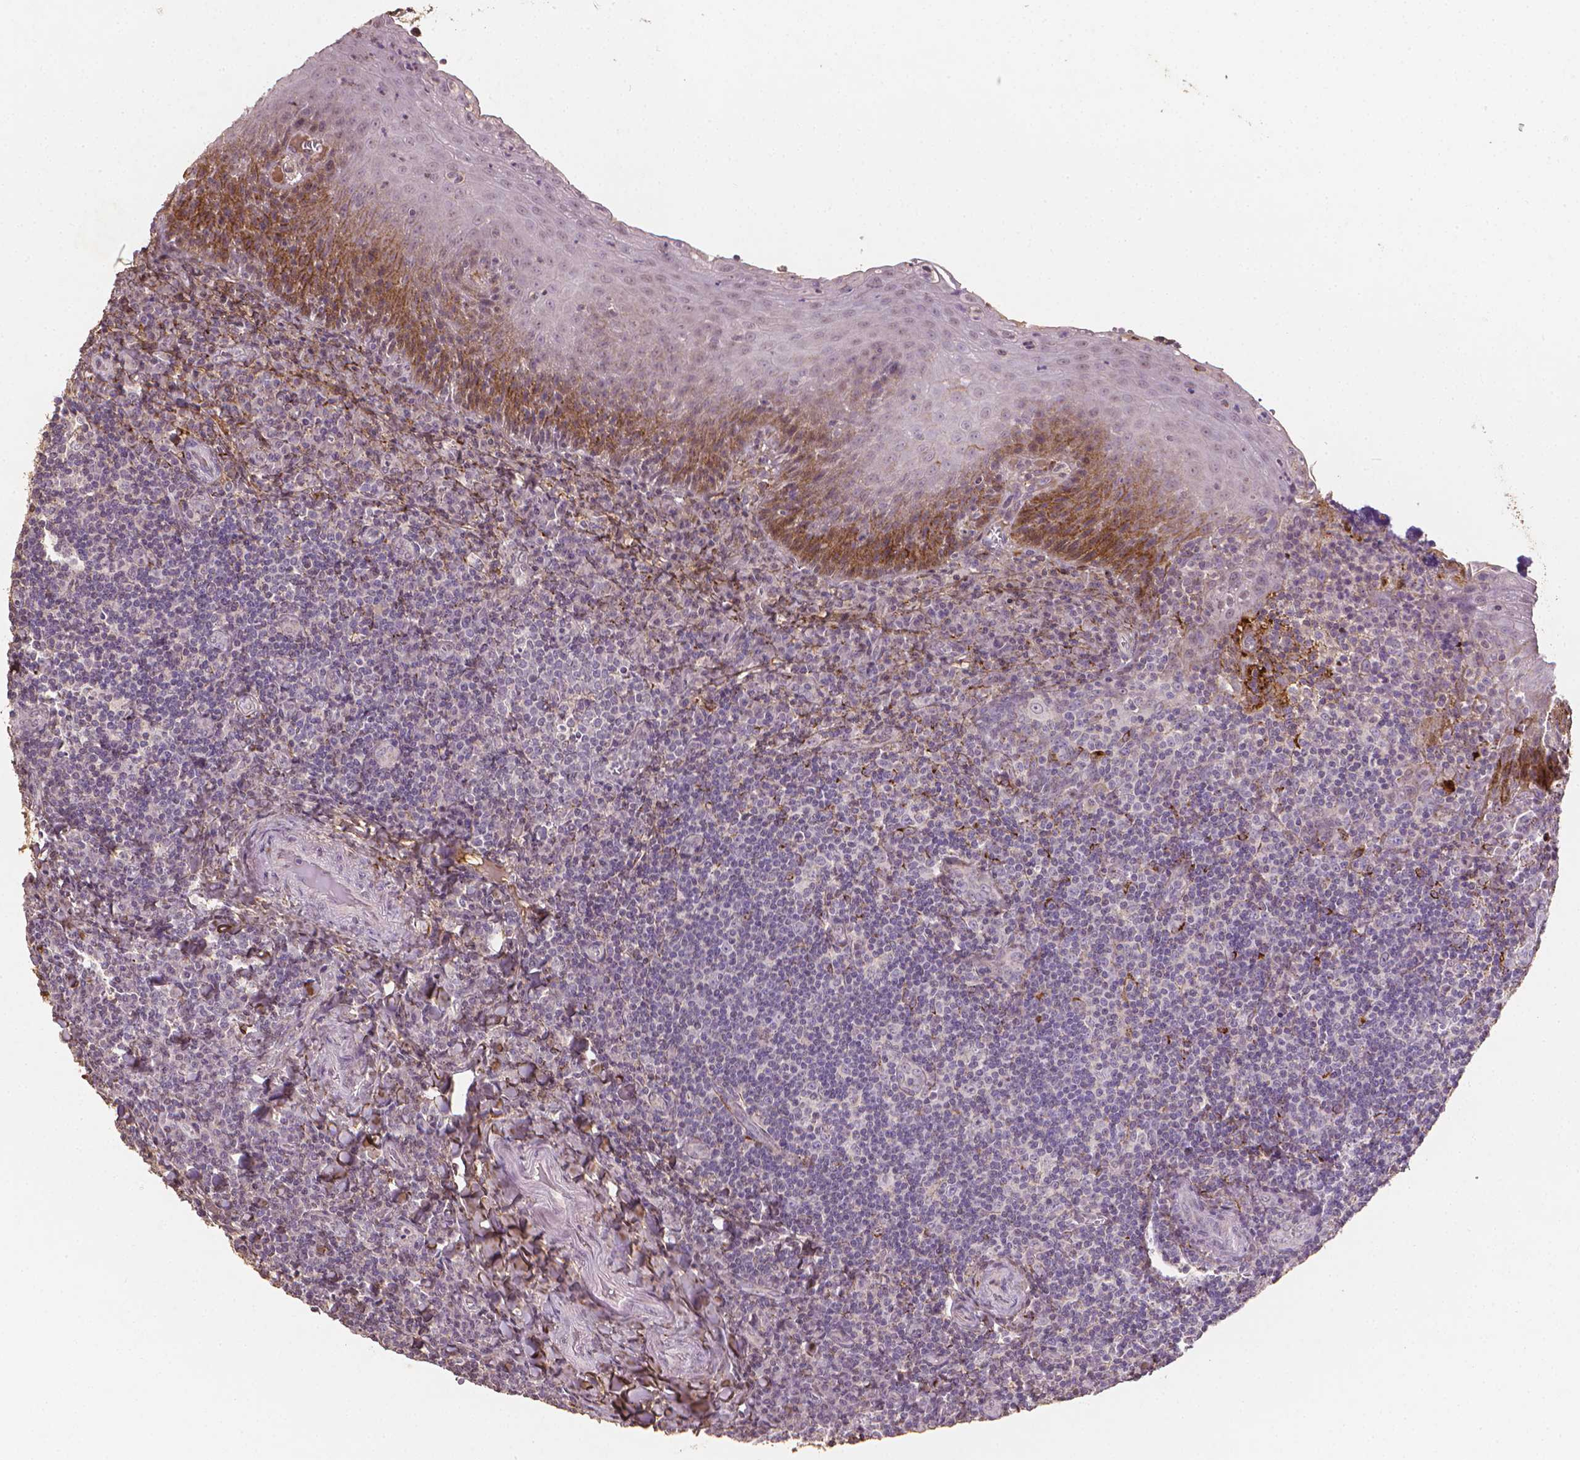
{"staining": {"intensity": "strong", "quantity": "<25%", "location": "cytoplasmic/membranous"}, "tissue": "tonsil", "cell_type": "Germinal center cells", "image_type": "normal", "snomed": [{"axis": "morphology", "description": "Normal tissue, NOS"}, {"axis": "morphology", "description": "Inflammation, NOS"}, {"axis": "topography", "description": "Tonsil"}], "caption": "Tonsil stained with immunohistochemistry demonstrates strong cytoplasmic/membranous staining in approximately <25% of germinal center cells.", "gene": "DCN", "patient": {"sex": "female", "age": 31}}